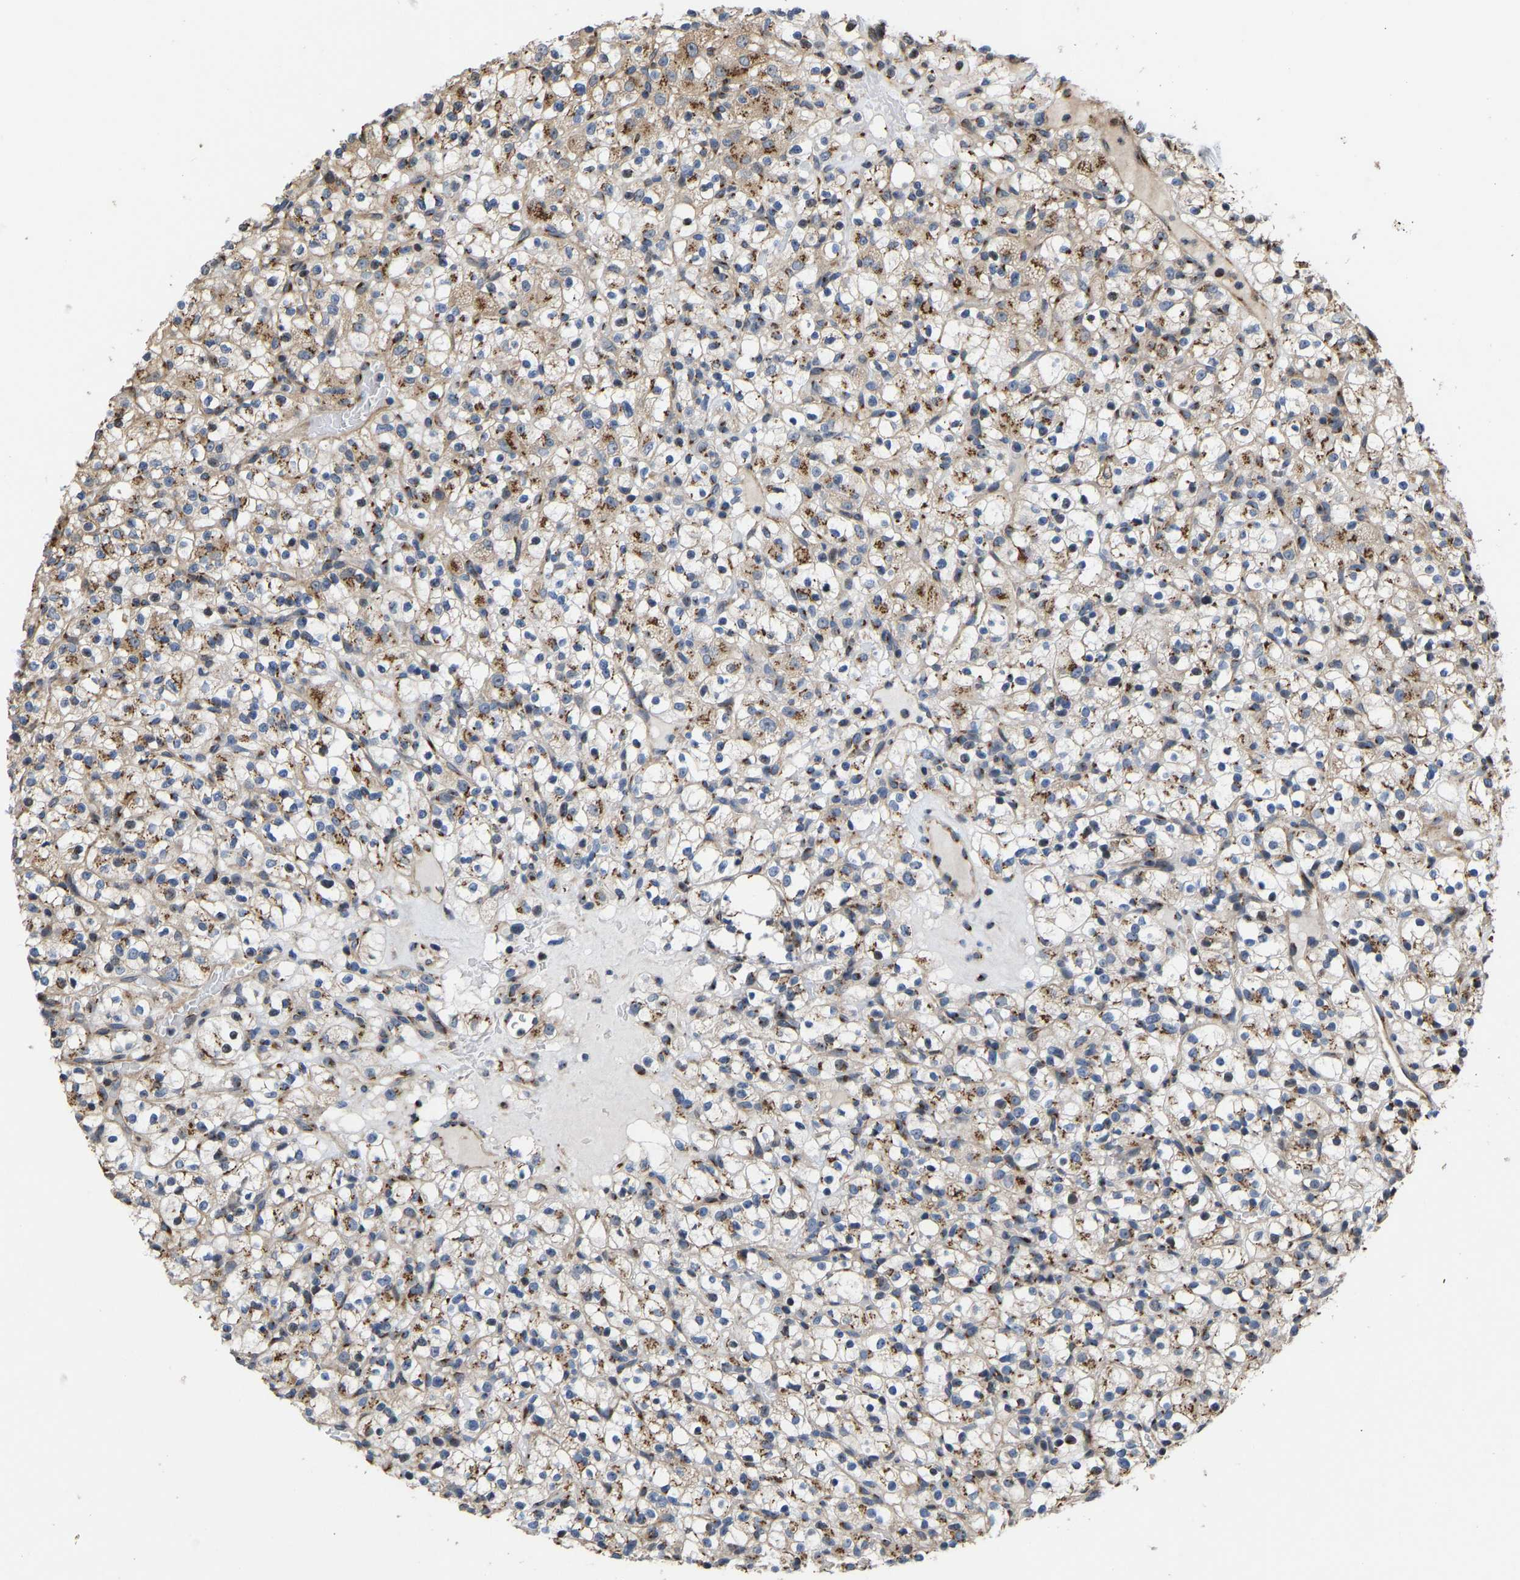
{"staining": {"intensity": "moderate", "quantity": ">75%", "location": "cytoplasmic/membranous"}, "tissue": "renal cancer", "cell_type": "Tumor cells", "image_type": "cancer", "snomed": [{"axis": "morphology", "description": "Normal tissue, NOS"}, {"axis": "morphology", "description": "Adenocarcinoma, NOS"}, {"axis": "topography", "description": "Kidney"}], "caption": "Renal cancer stained with a brown dye reveals moderate cytoplasmic/membranous positive expression in about >75% of tumor cells.", "gene": "YIPF4", "patient": {"sex": "female", "age": 72}}